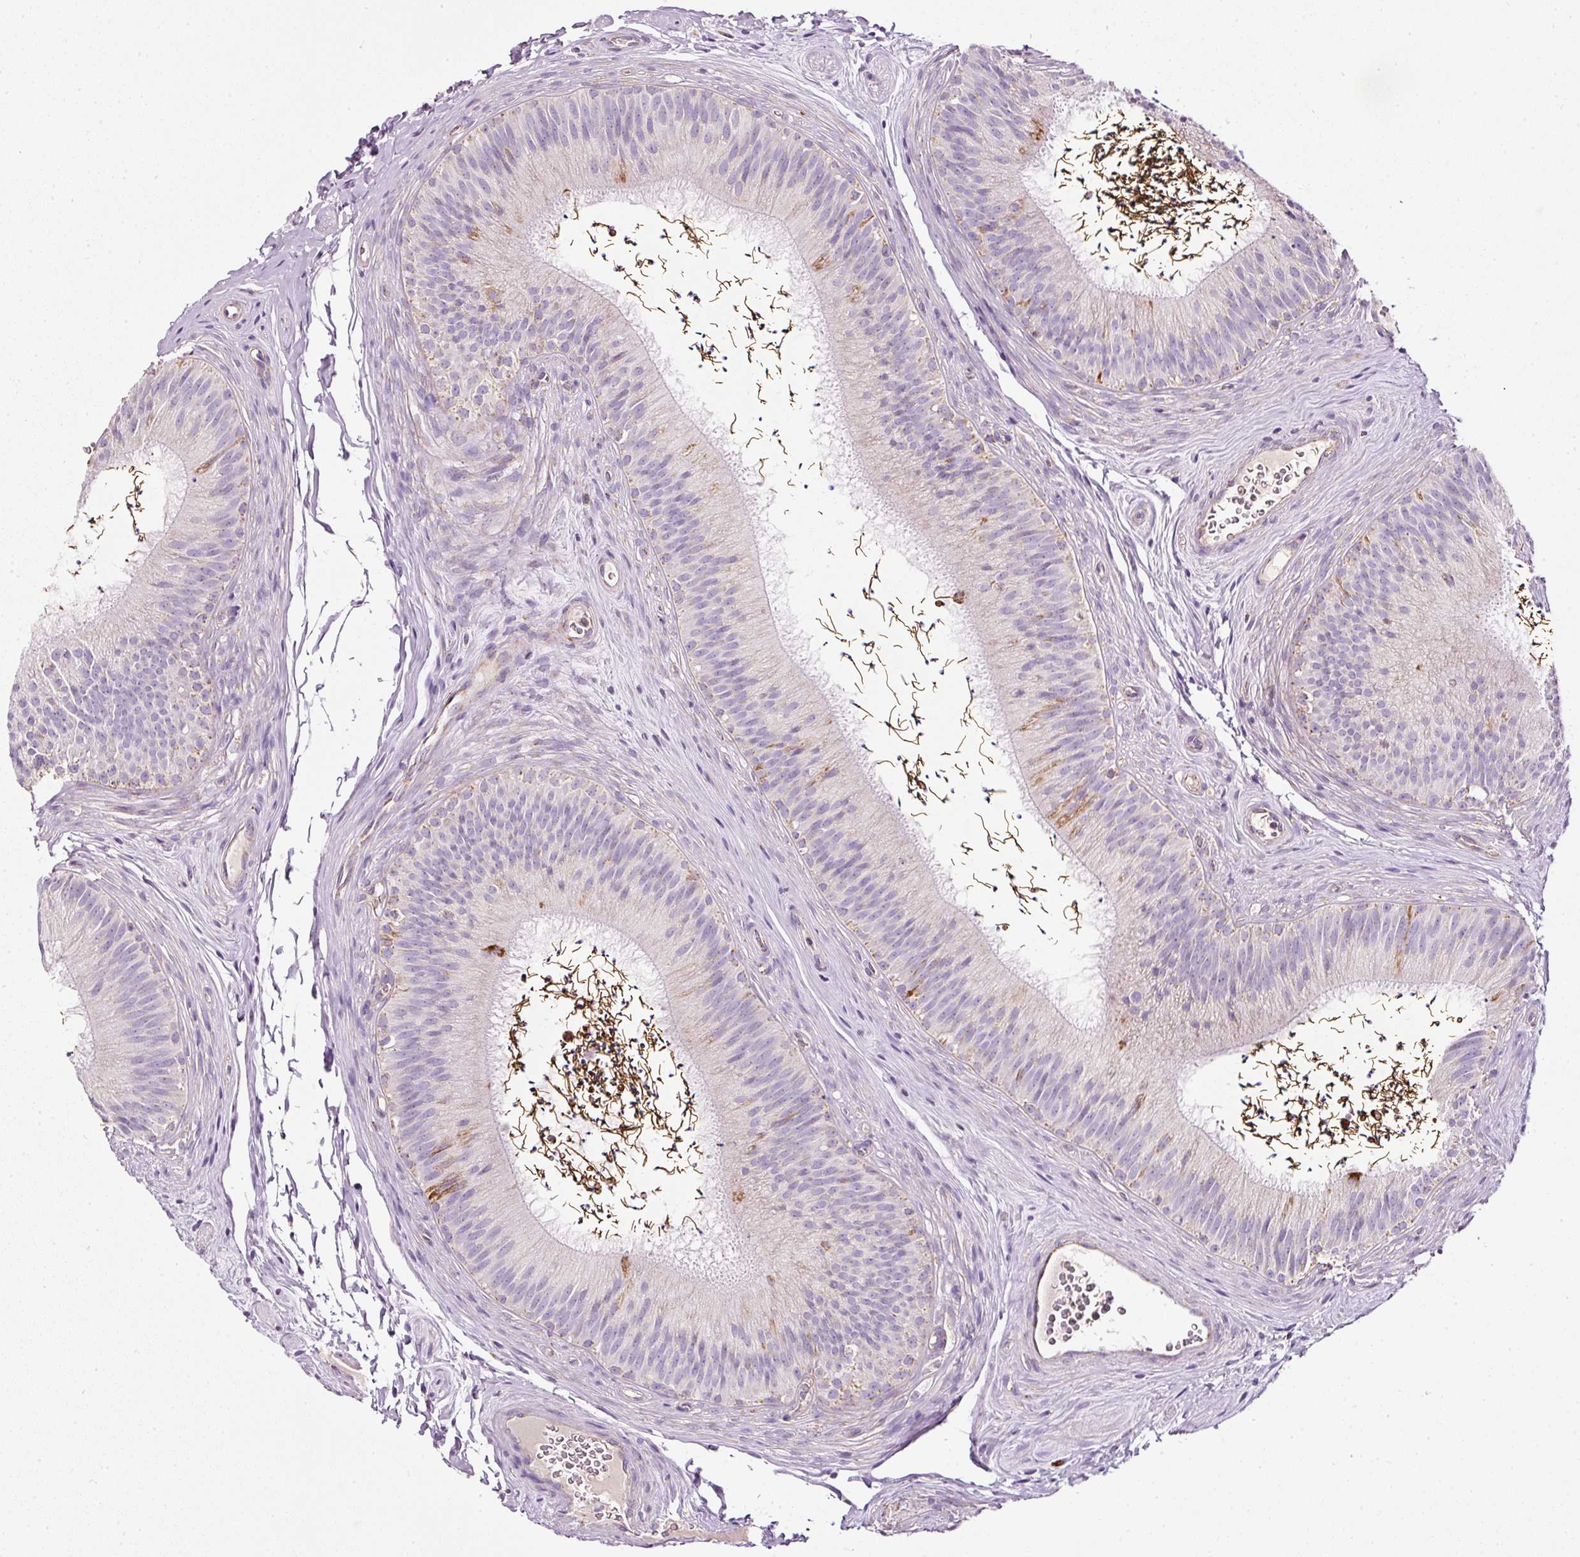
{"staining": {"intensity": "moderate", "quantity": "<25%", "location": "cytoplasmic/membranous"}, "tissue": "epididymis", "cell_type": "Glandular cells", "image_type": "normal", "snomed": [{"axis": "morphology", "description": "Normal tissue, NOS"}, {"axis": "topography", "description": "Epididymis"}], "caption": "Moderate cytoplasmic/membranous protein staining is appreciated in approximately <25% of glandular cells in epididymis.", "gene": "SDHA", "patient": {"sex": "male", "age": 24}}